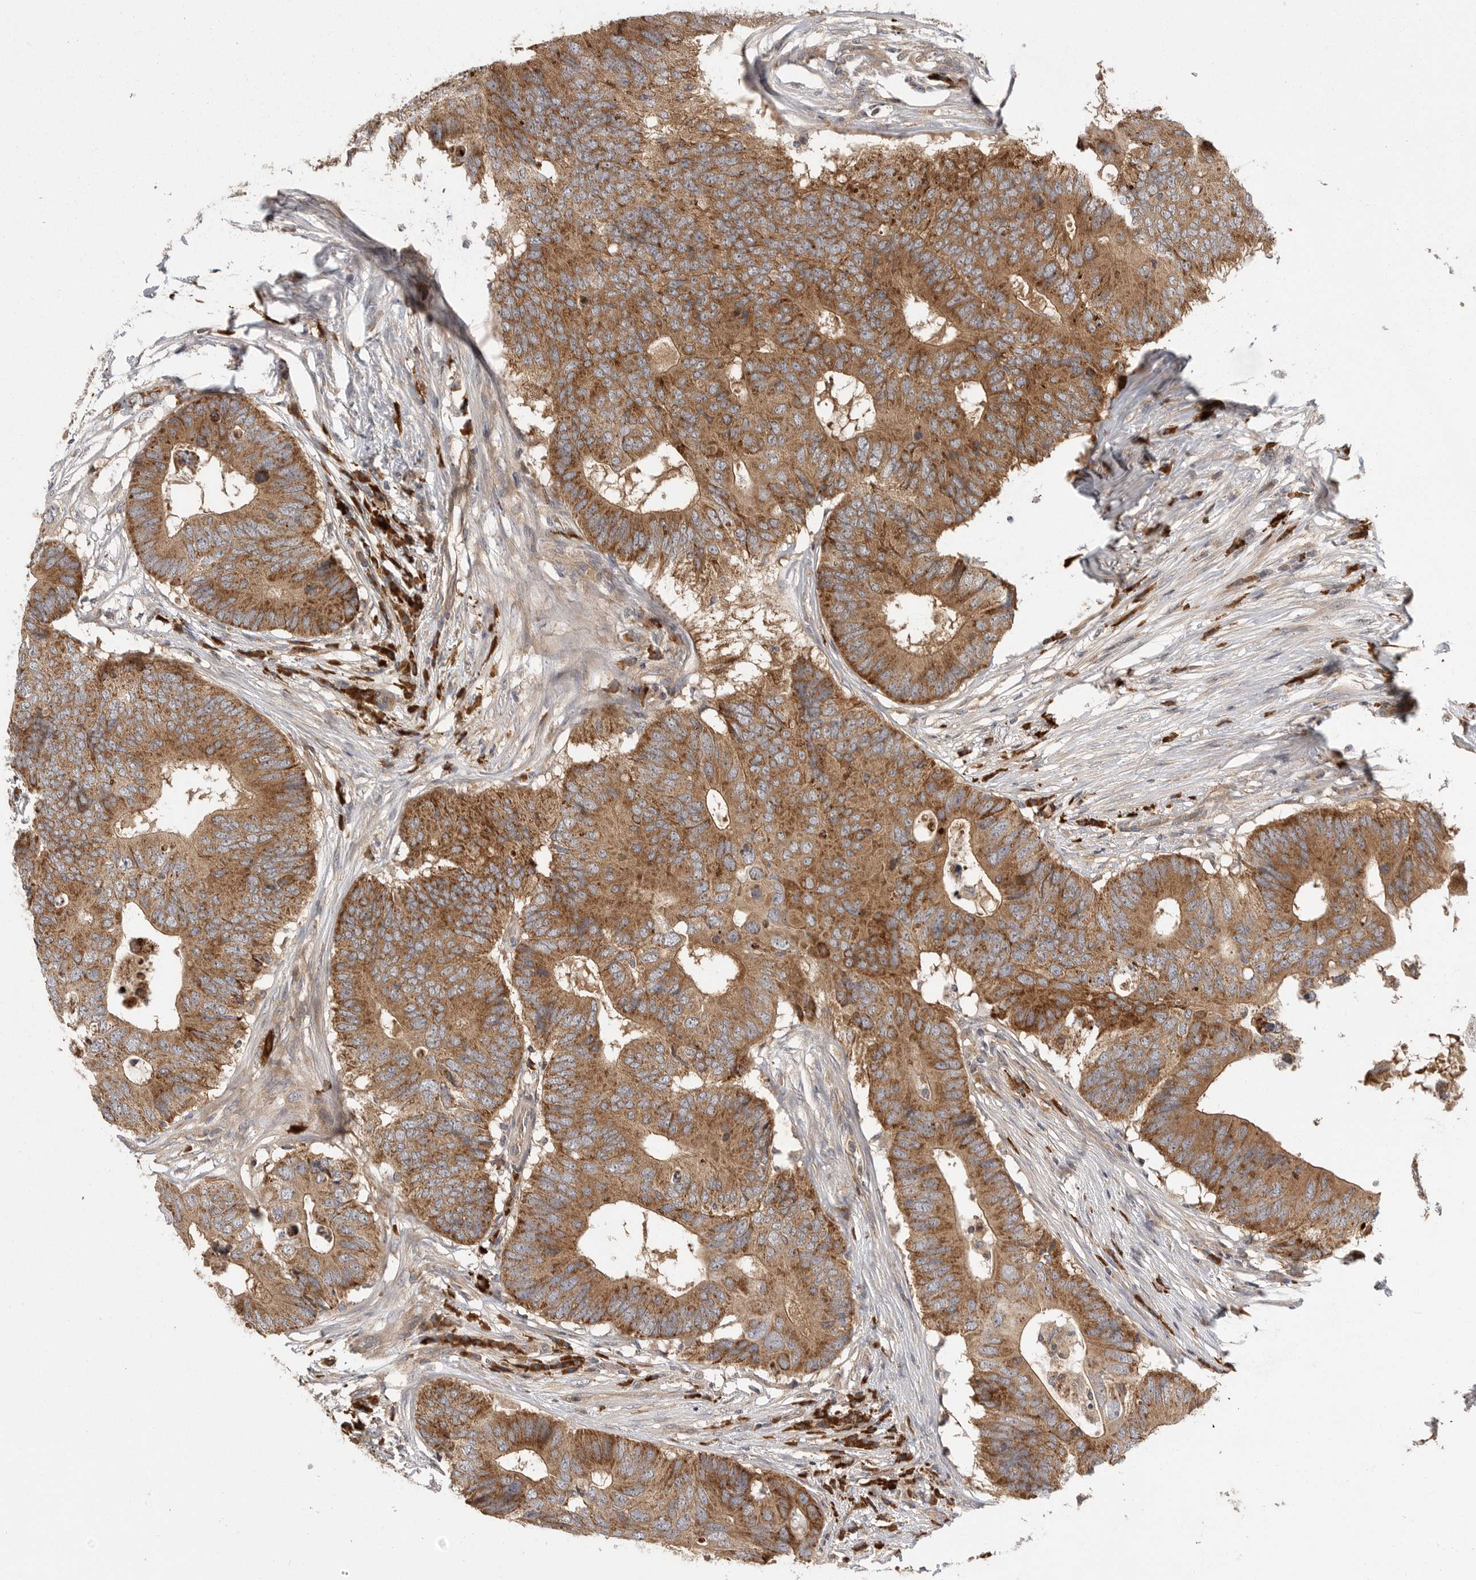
{"staining": {"intensity": "moderate", "quantity": ">75%", "location": "cytoplasmic/membranous"}, "tissue": "colorectal cancer", "cell_type": "Tumor cells", "image_type": "cancer", "snomed": [{"axis": "morphology", "description": "Adenocarcinoma, NOS"}, {"axis": "topography", "description": "Colon"}], "caption": "Protein expression by immunohistochemistry exhibits moderate cytoplasmic/membranous expression in approximately >75% of tumor cells in colorectal cancer (adenocarcinoma). The staining is performed using DAB (3,3'-diaminobenzidine) brown chromogen to label protein expression. The nuclei are counter-stained blue using hematoxylin.", "gene": "OXR1", "patient": {"sex": "male", "age": 71}}